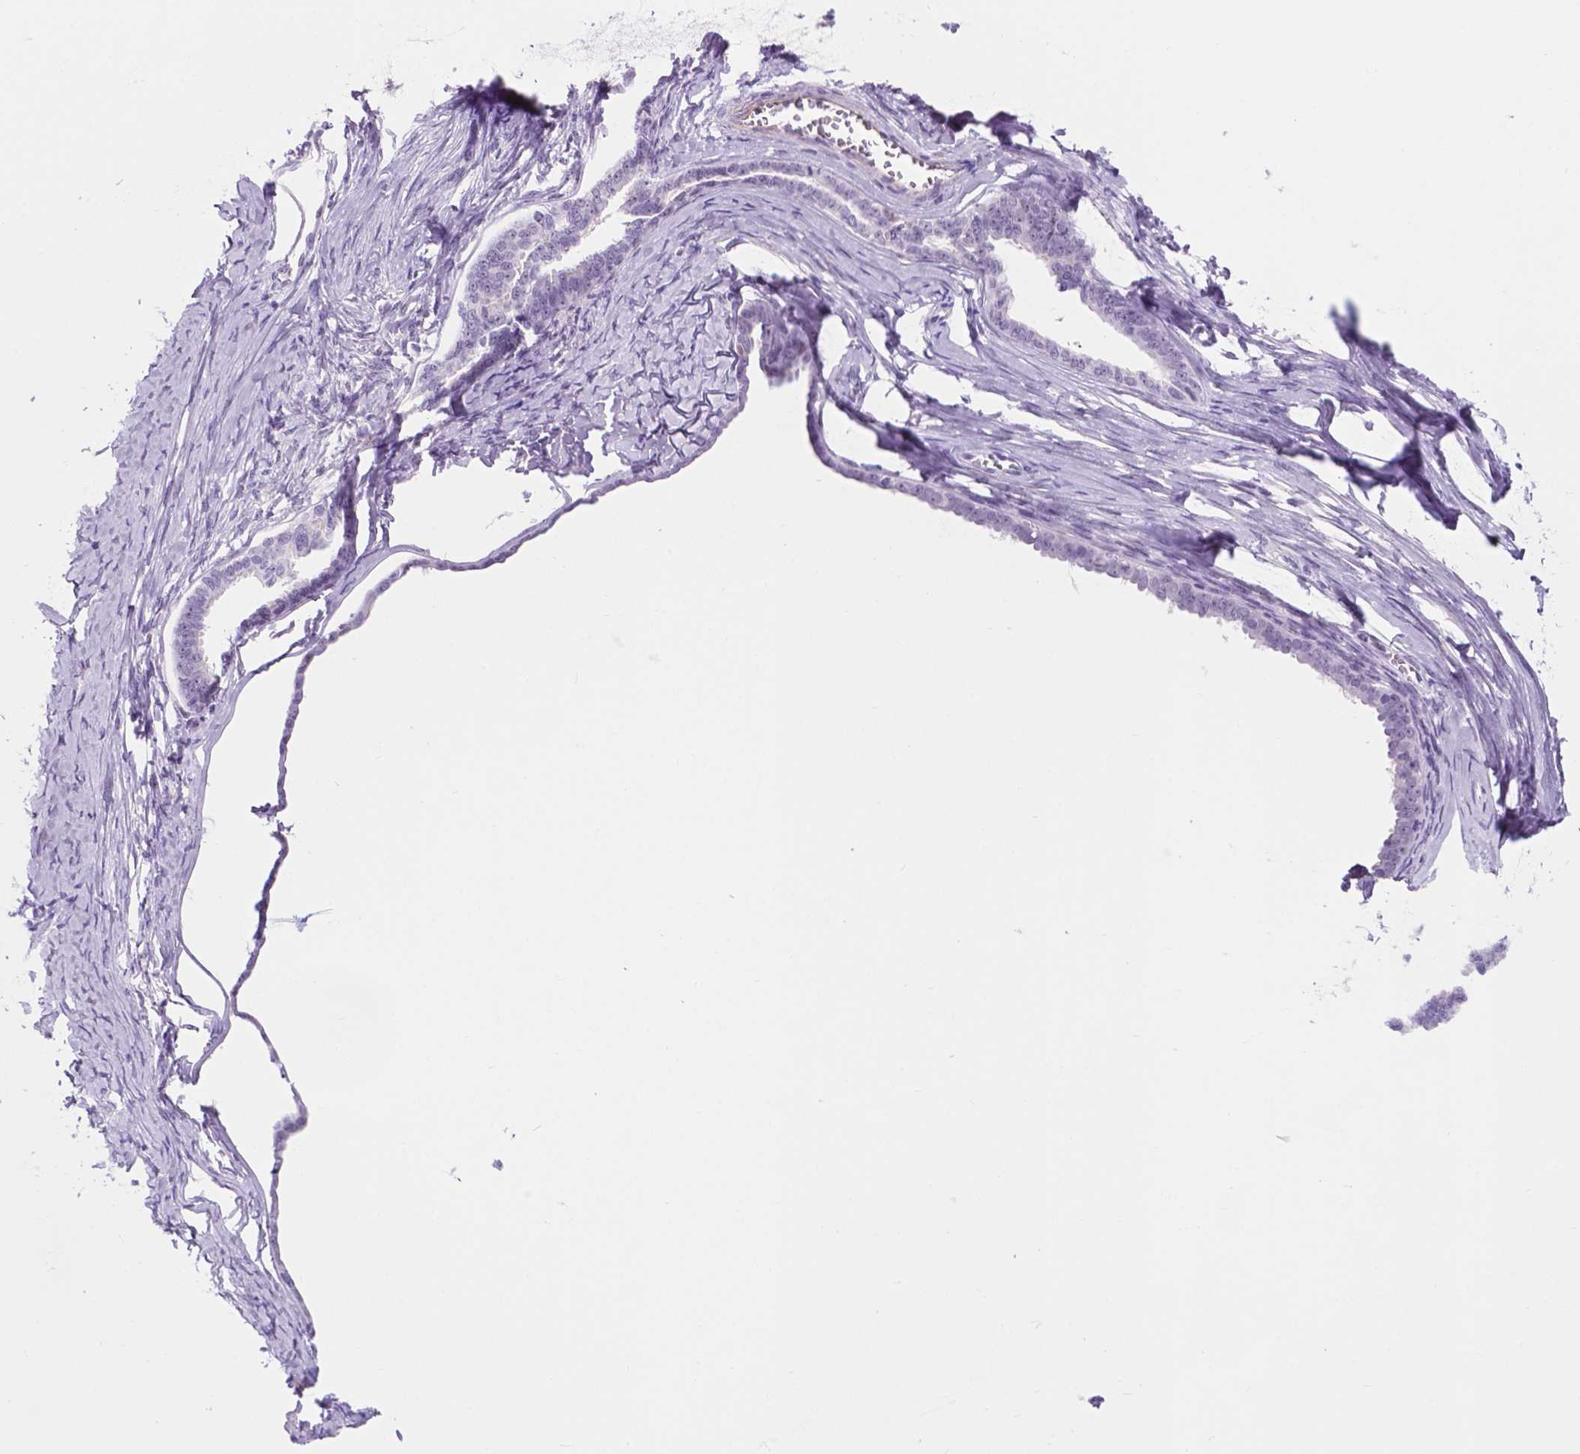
{"staining": {"intensity": "negative", "quantity": "none", "location": "none"}, "tissue": "ovarian cancer", "cell_type": "Tumor cells", "image_type": "cancer", "snomed": [{"axis": "morphology", "description": "Cystadenocarcinoma, serous, NOS"}, {"axis": "topography", "description": "Ovary"}], "caption": "Protein analysis of ovarian serous cystadenocarcinoma exhibits no significant staining in tumor cells.", "gene": "ACY3", "patient": {"sex": "female", "age": 71}}